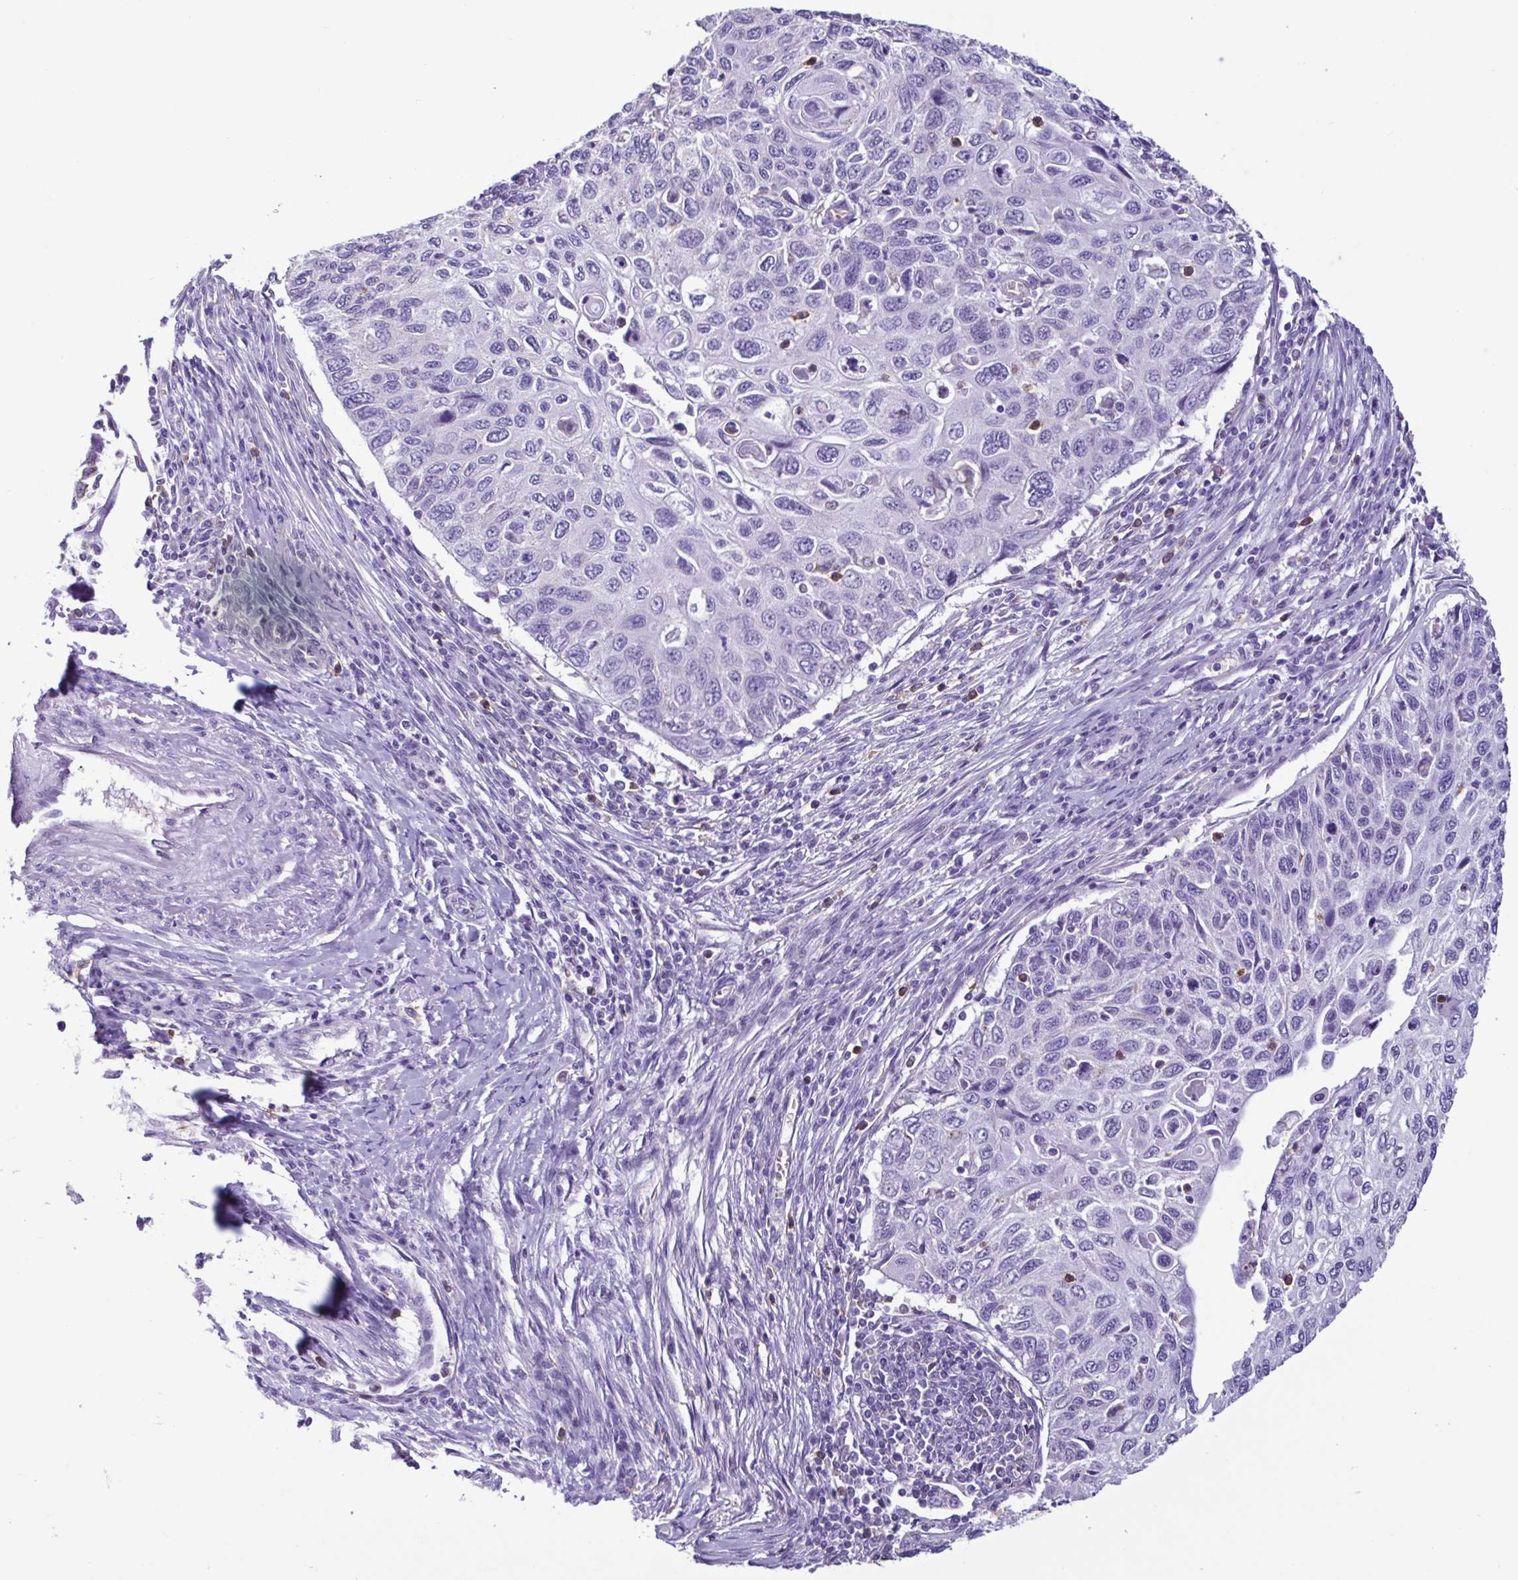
{"staining": {"intensity": "negative", "quantity": "none", "location": "none"}, "tissue": "cervical cancer", "cell_type": "Tumor cells", "image_type": "cancer", "snomed": [{"axis": "morphology", "description": "Squamous cell carcinoma, NOS"}, {"axis": "topography", "description": "Cervix"}], "caption": "Immunohistochemistry (IHC) image of cervical cancer (squamous cell carcinoma) stained for a protein (brown), which demonstrates no positivity in tumor cells. (Immunohistochemistry, brightfield microscopy, high magnification).", "gene": "CBY2", "patient": {"sex": "female", "age": 70}}